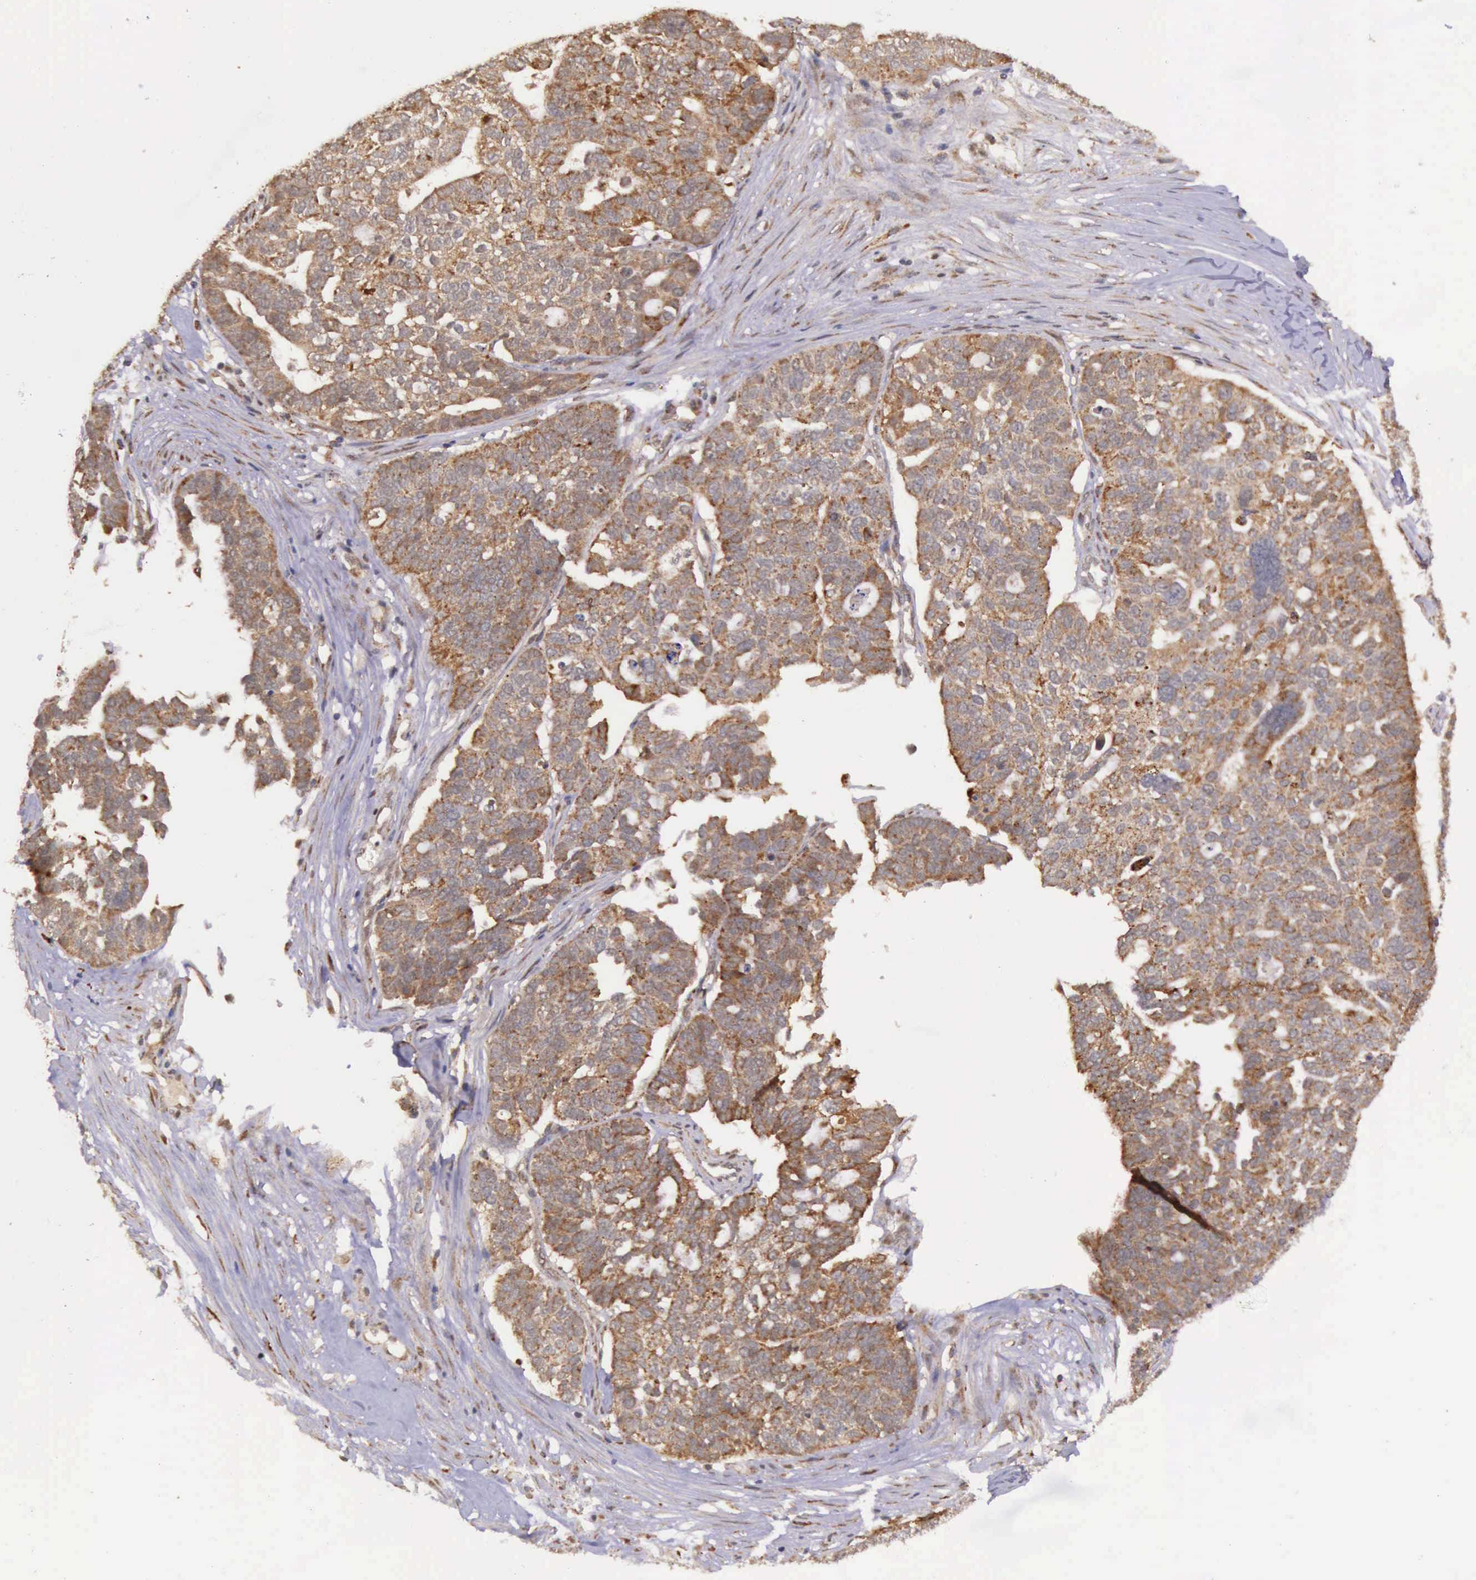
{"staining": {"intensity": "strong", "quantity": ">75%", "location": "cytoplasmic/membranous"}, "tissue": "ovarian cancer", "cell_type": "Tumor cells", "image_type": "cancer", "snomed": [{"axis": "morphology", "description": "Cystadenocarcinoma, serous, NOS"}, {"axis": "topography", "description": "Ovary"}], "caption": "Protein expression analysis of ovarian serous cystadenocarcinoma shows strong cytoplasmic/membranous positivity in approximately >75% of tumor cells.", "gene": "ARMCX3", "patient": {"sex": "female", "age": 59}}